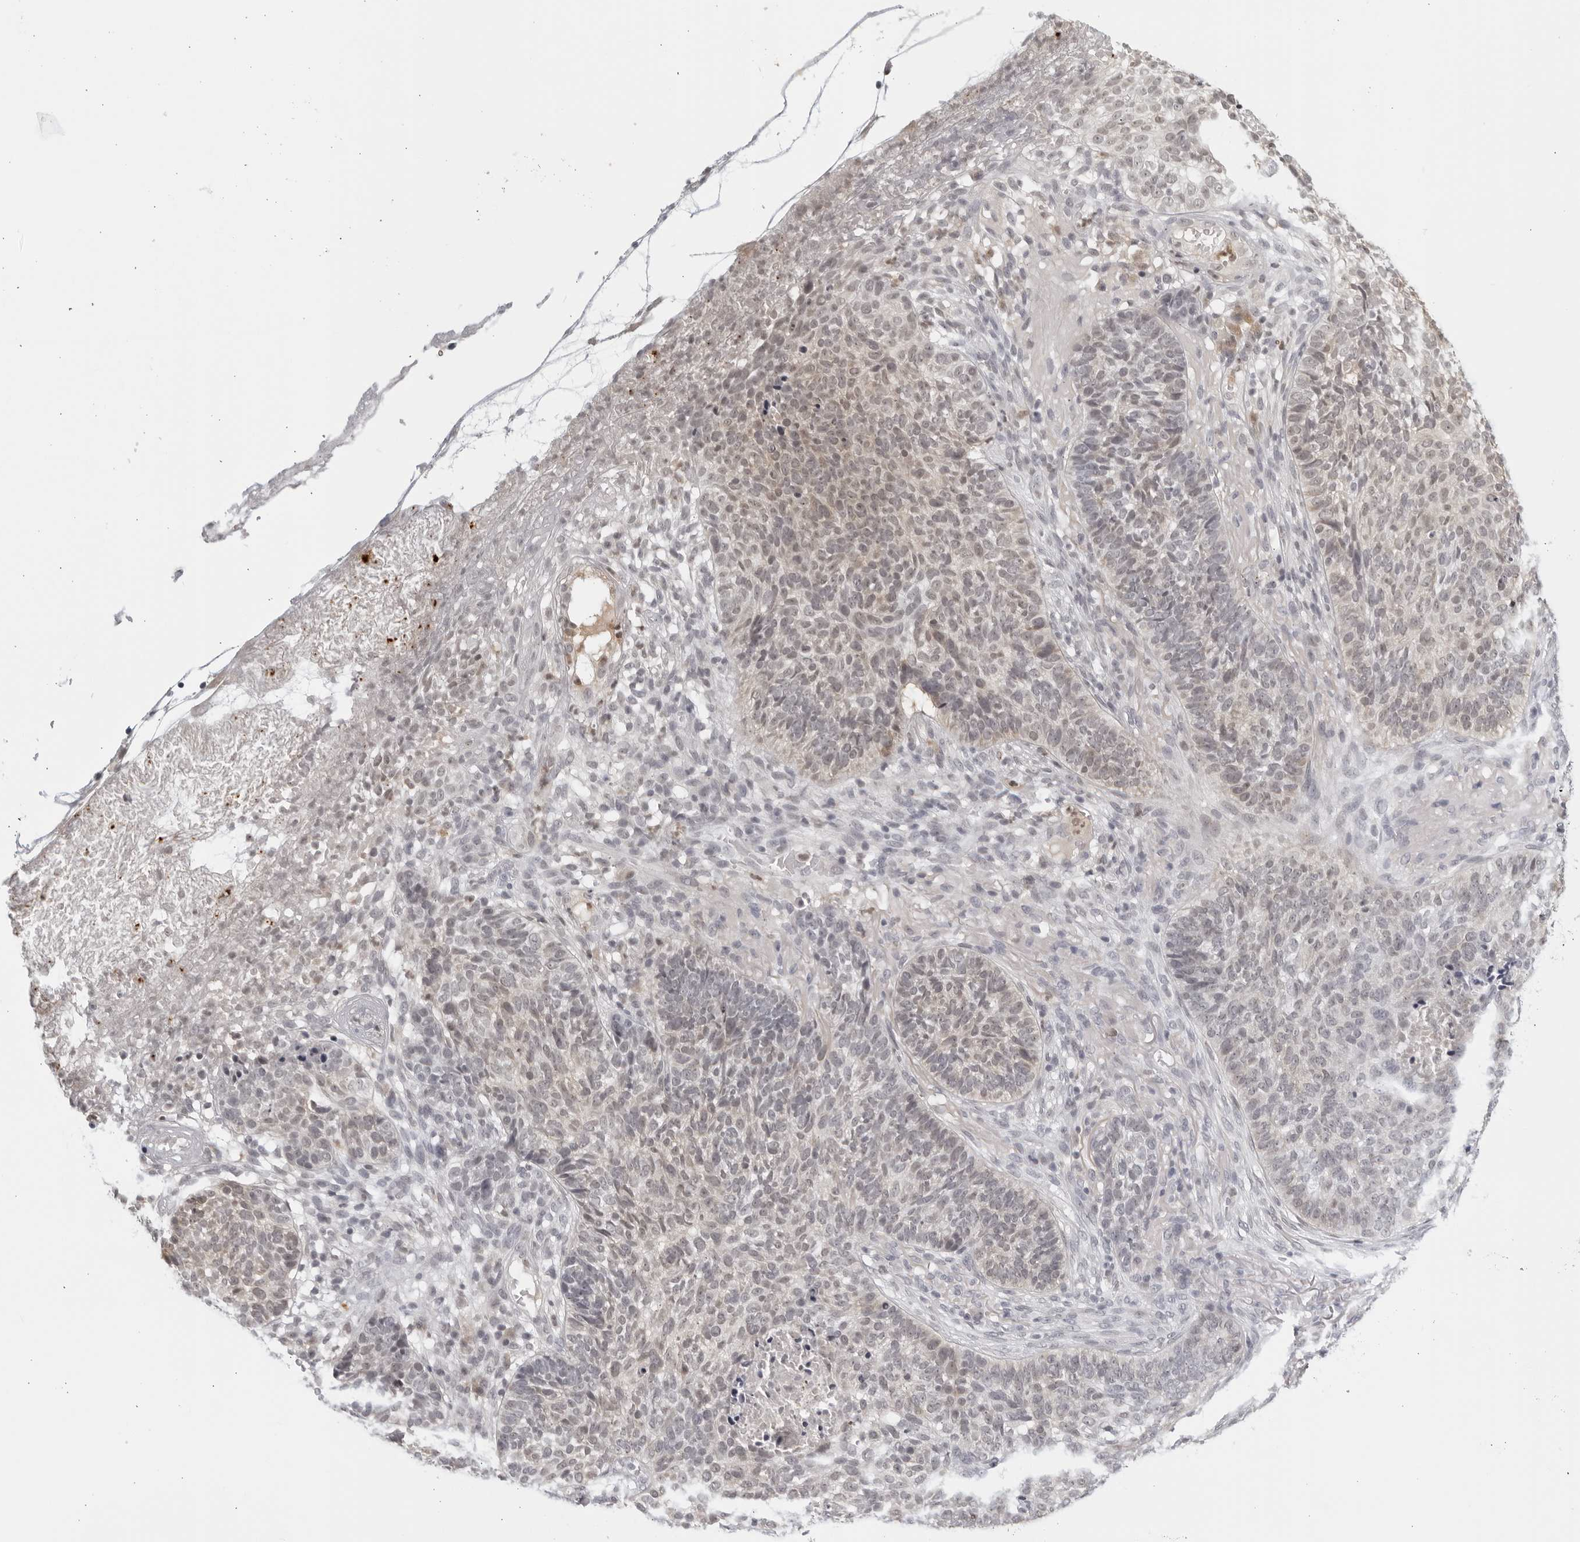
{"staining": {"intensity": "weak", "quantity": "<25%", "location": "nuclear"}, "tissue": "skin cancer", "cell_type": "Tumor cells", "image_type": "cancer", "snomed": [{"axis": "morphology", "description": "Basal cell carcinoma"}, {"axis": "topography", "description": "Skin"}], "caption": "The image shows no staining of tumor cells in skin cancer (basal cell carcinoma).", "gene": "RAB11FIP3", "patient": {"sex": "male", "age": 85}}